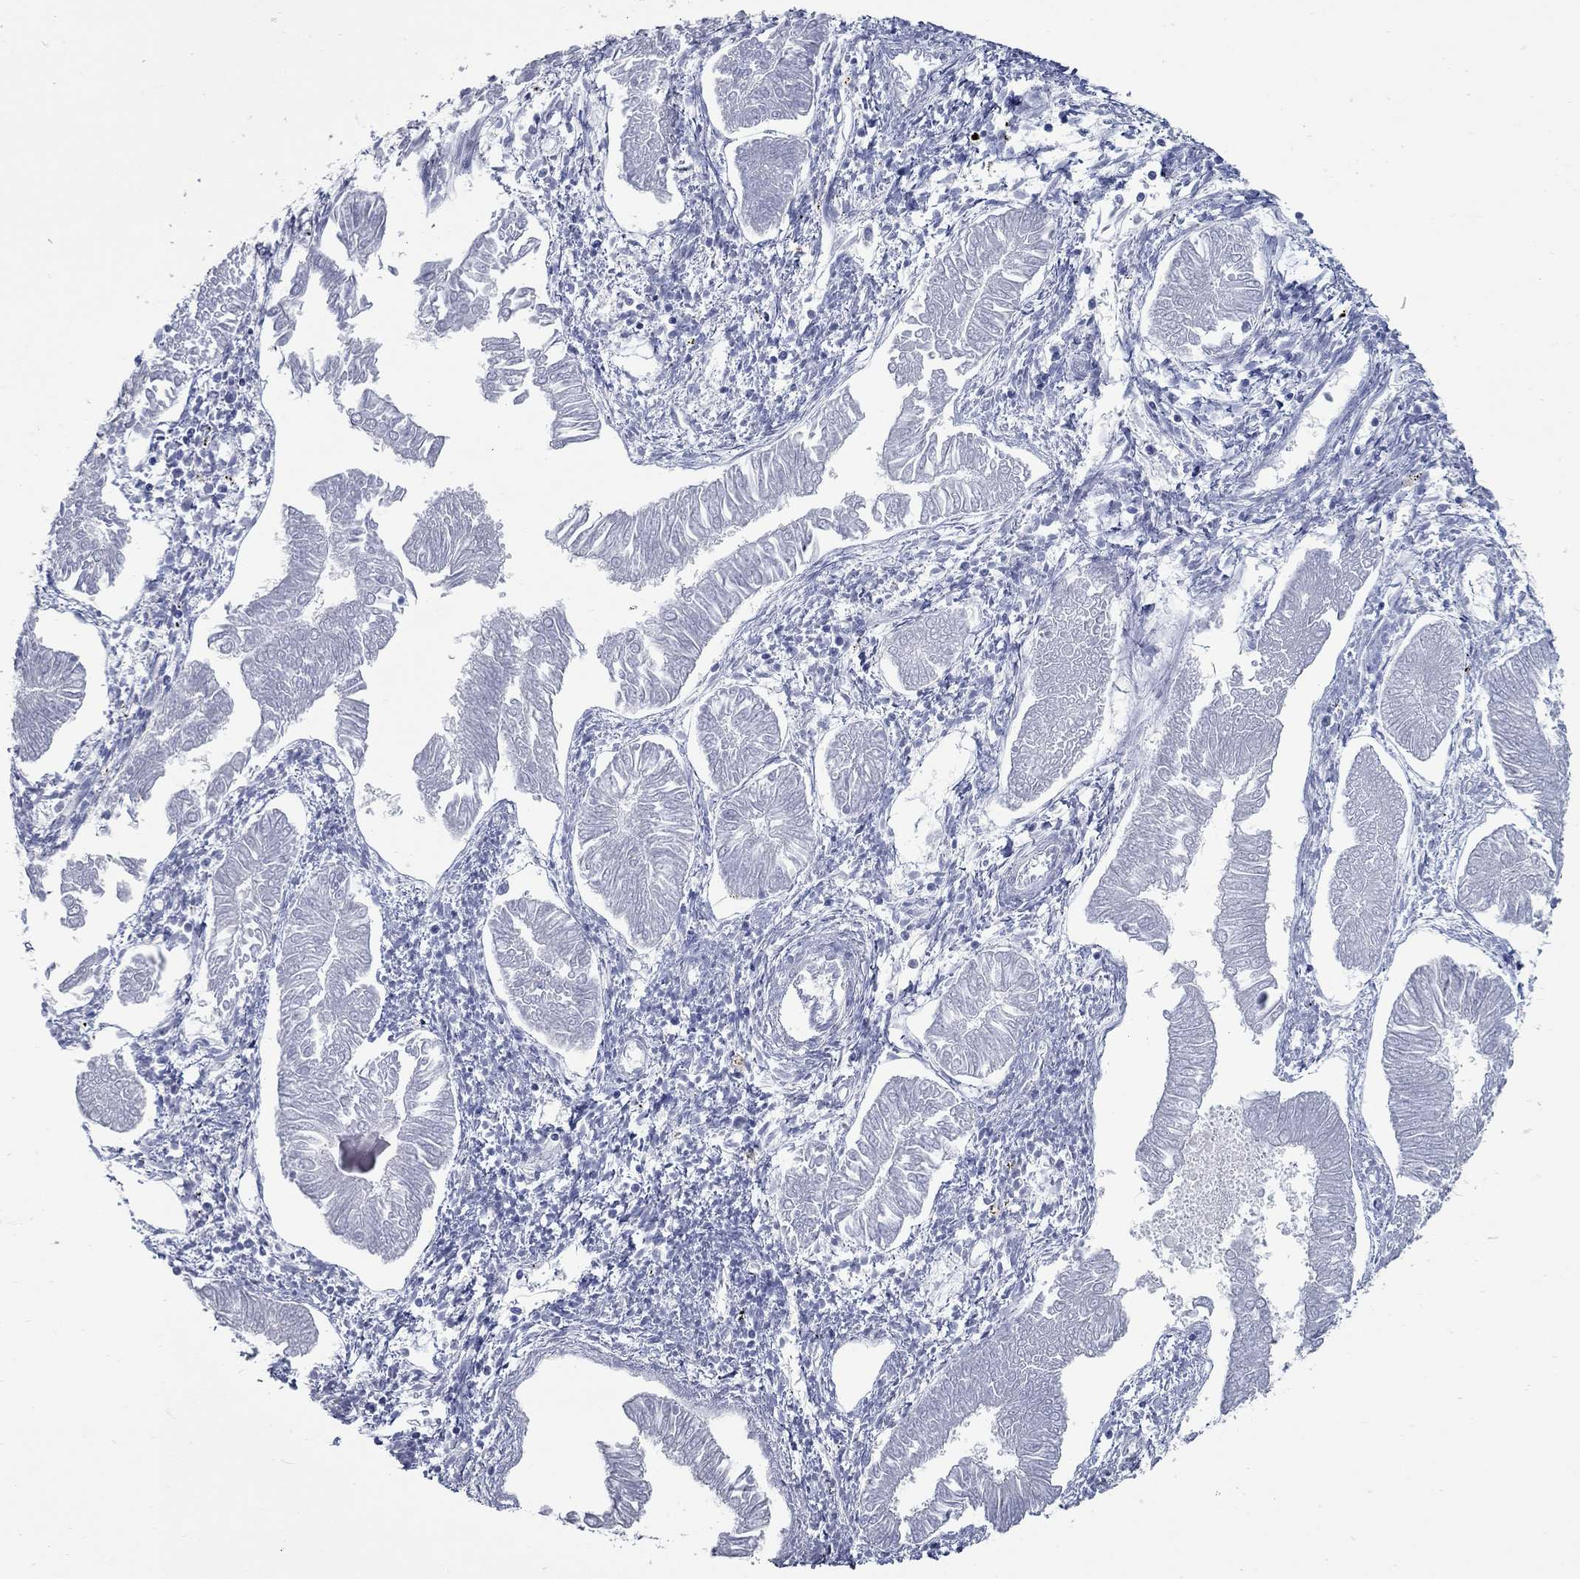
{"staining": {"intensity": "negative", "quantity": "none", "location": "none"}, "tissue": "endometrial cancer", "cell_type": "Tumor cells", "image_type": "cancer", "snomed": [{"axis": "morphology", "description": "Adenocarcinoma, NOS"}, {"axis": "topography", "description": "Endometrium"}], "caption": "Tumor cells are negative for protein expression in human endometrial cancer.", "gene": "KIRREL2", "patient": {"sex": "female", "age": 53}}